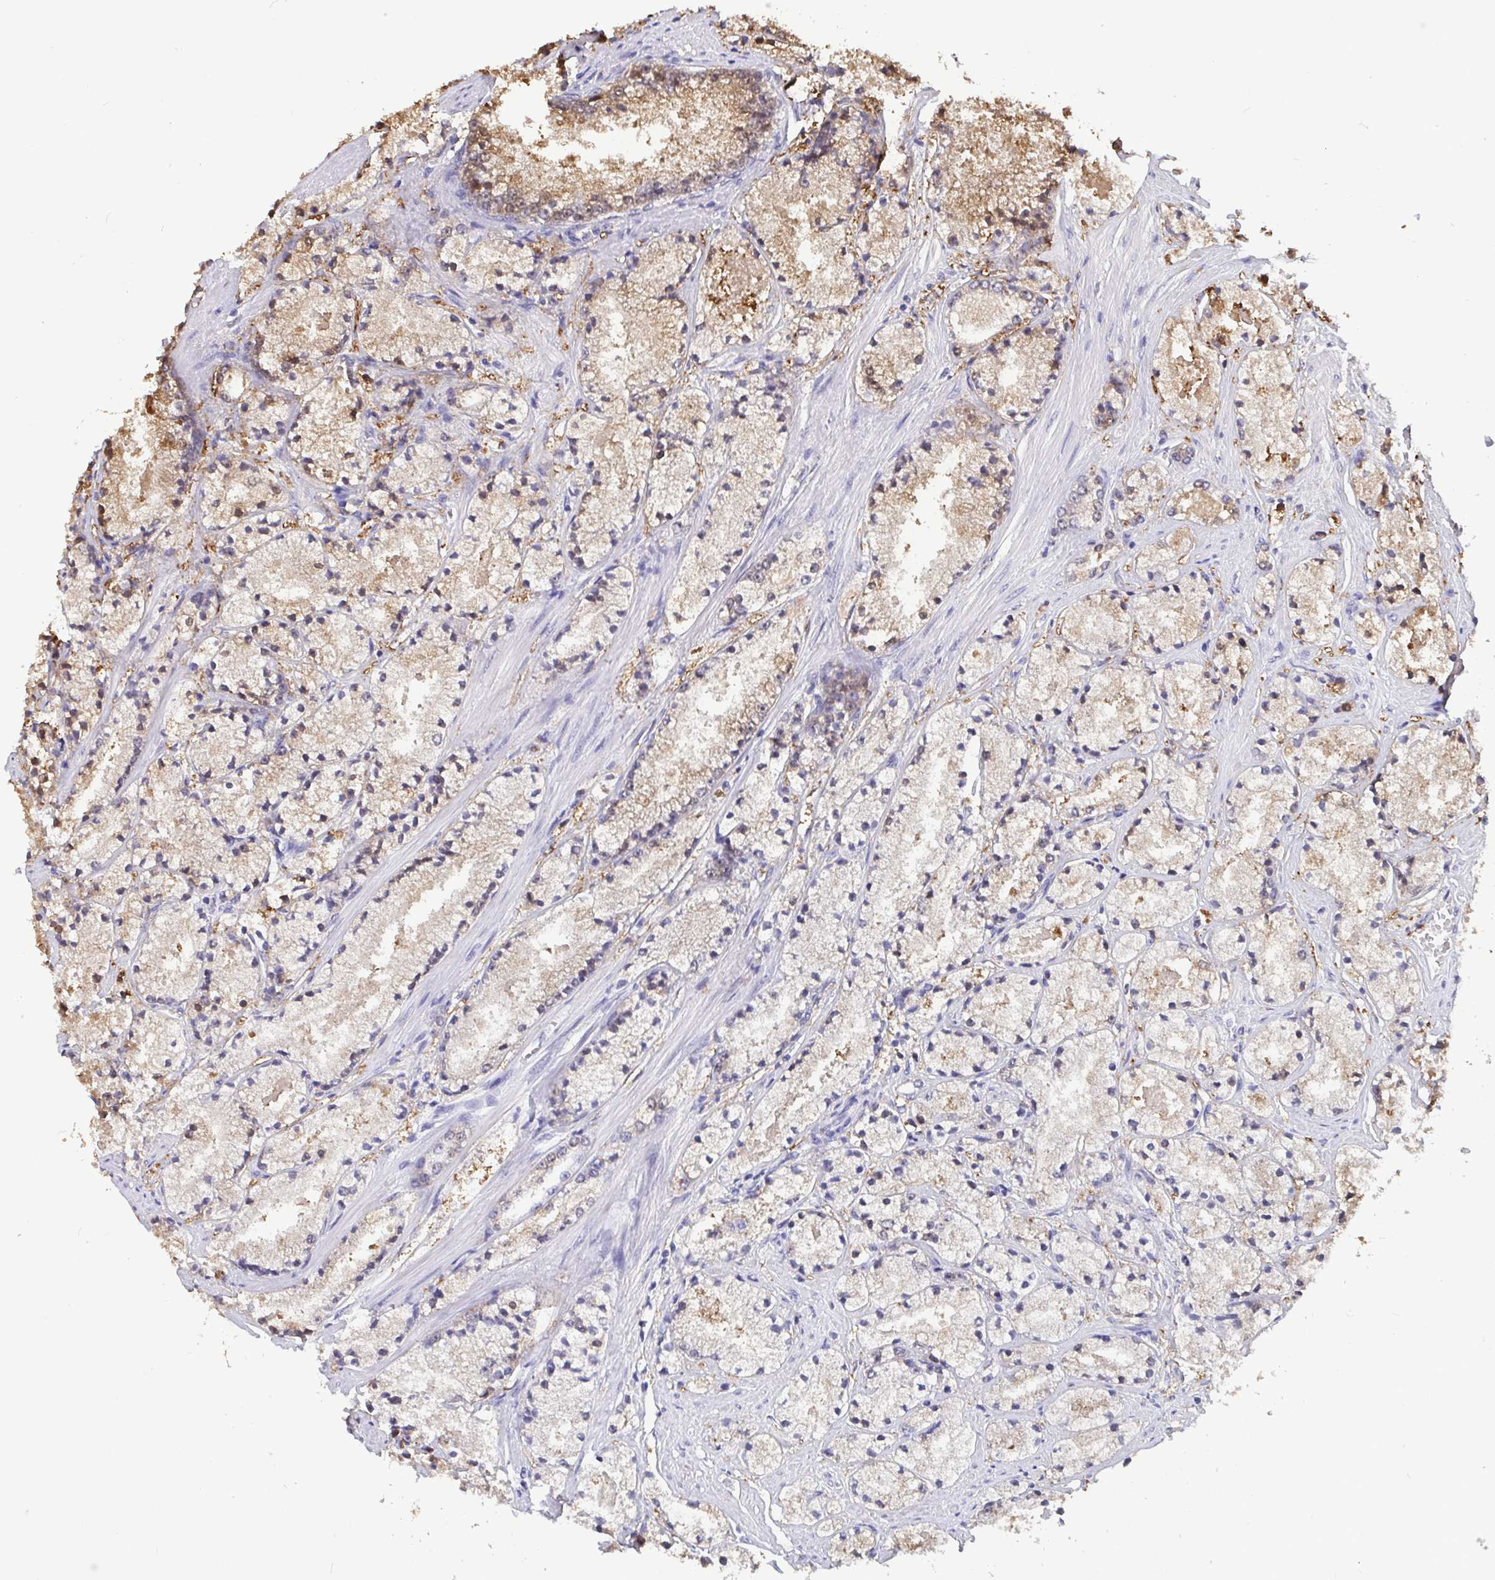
{"staining": {"intensity": "weak", "quantity": "25%-75%", "location": "cytoplasmic/membranous"}, "tissue": "prostate cancer", "cell_type": "Tumor cells", "image_type": "cancer", "snomed": [{"axis": "morphology", "description": "Adenocarcinoma, High grade"}, {"axis": "topography", "description": "Prostate"}], "caption": "IHC micrograph of neoplastic tissue: adenocarcinoma (high-grade) (prostate) stained using immunohistochemistry displays low levels of weak protein expression localized specifically in the cytoplasmic/membranous of tumor cells, appearing as a cytoplasmic/membranous brown color.", "gene": "IDH1", "patient": {"sex": "male", "age": 63}}